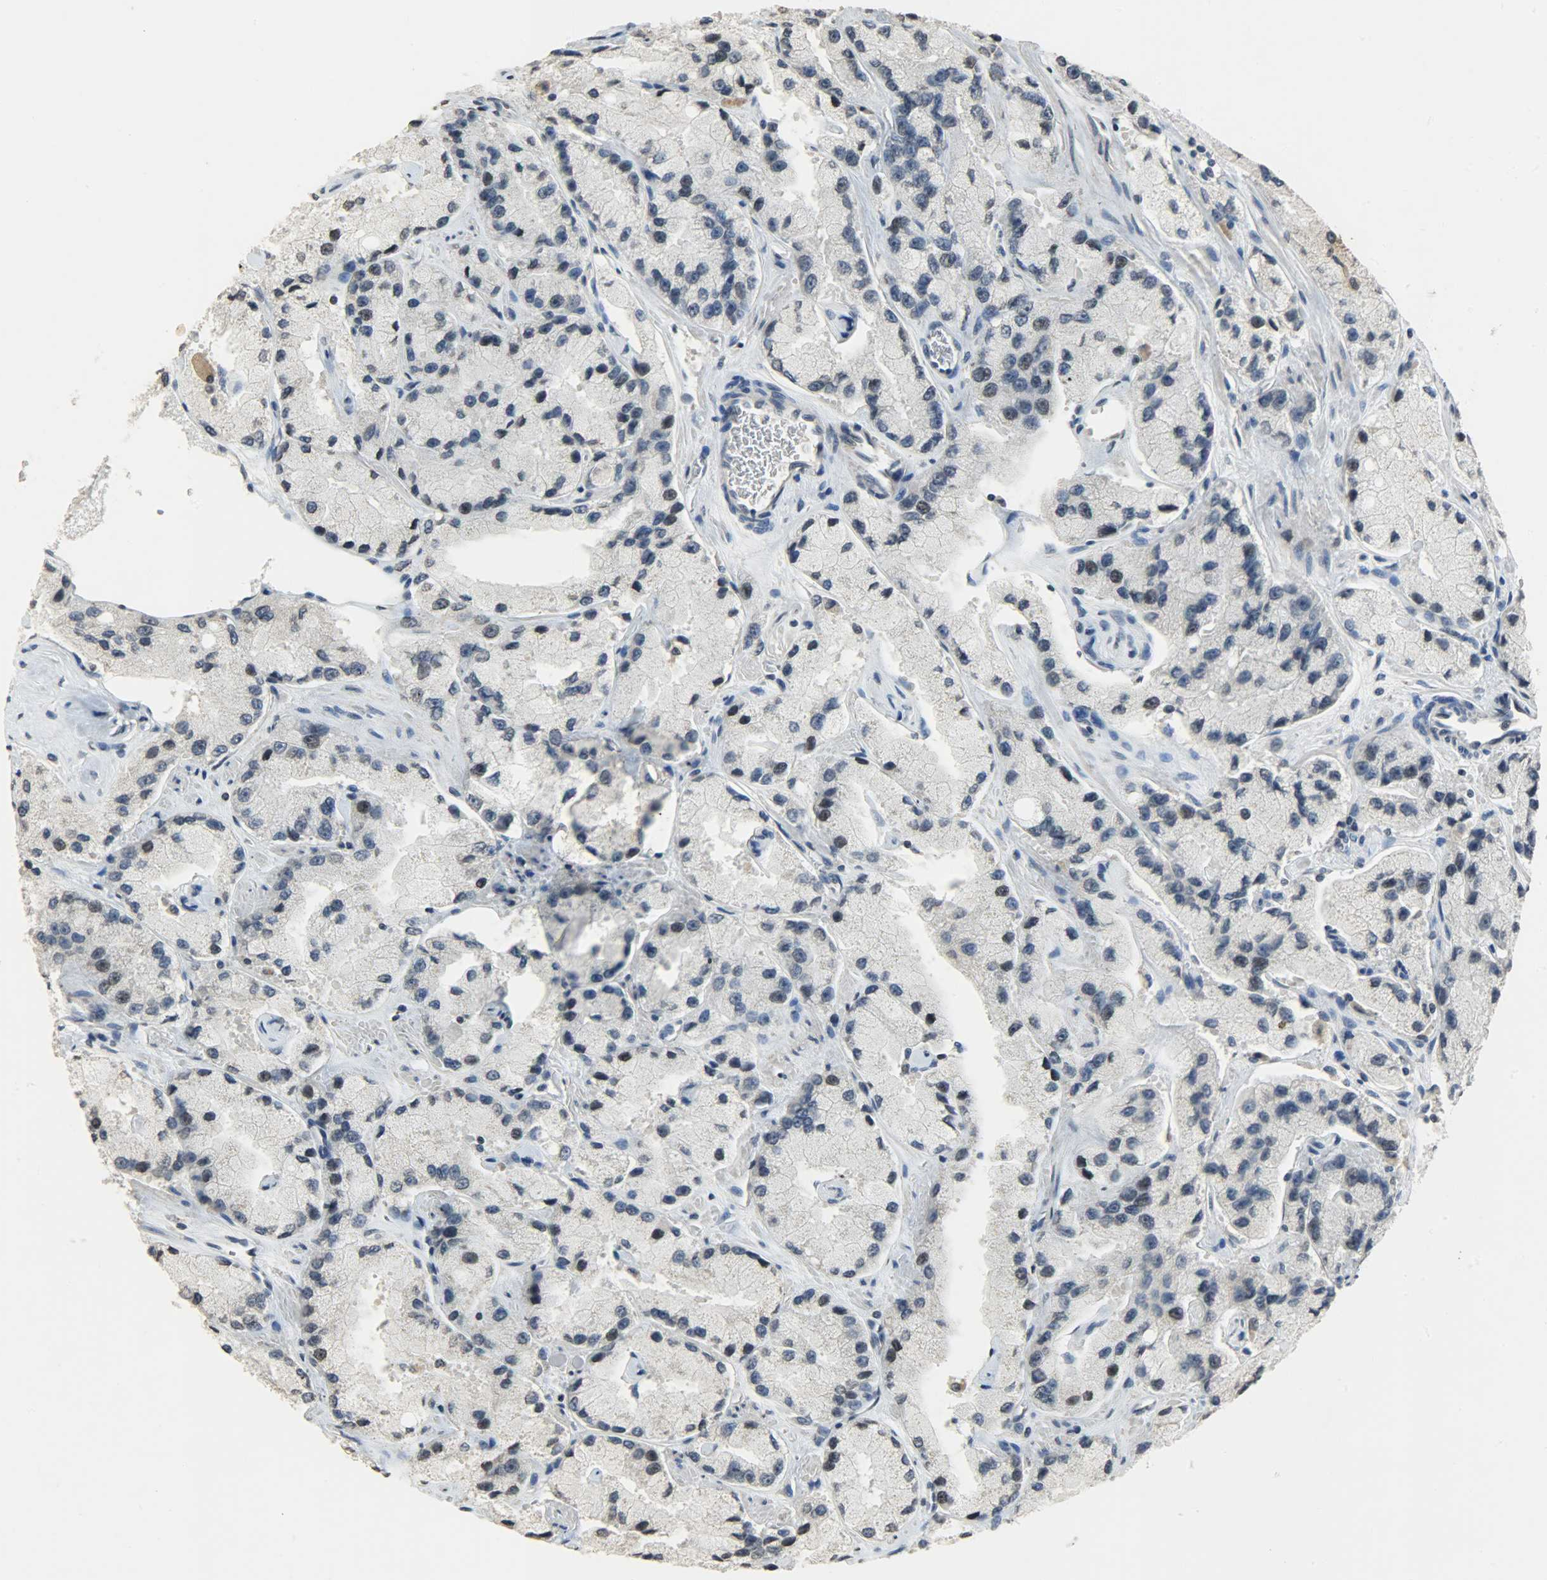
{"staining": {"intensity": "negative", "quantity": "none", "location": "none"}, "tissue": "prostate cancer", "cell_type": "Tumor cells", "image_type": "cancer", "snomed": [{"axis": "morphology", "description": "Adenocarcinoma, High grade"}, {"axis": "topography", "description": "Prostate"}], "caption": "IHC image of prostate cancer (high-grade adenocarcinoma) stained for a protein (brown), which shows no expression in tumor cells. (DAB (3,3'-diaminobenzidine) immunohistochemistry (IHC), high magnification).", "gene": "DNAJB6", "patient": {"sex": "male", "age": 58}}